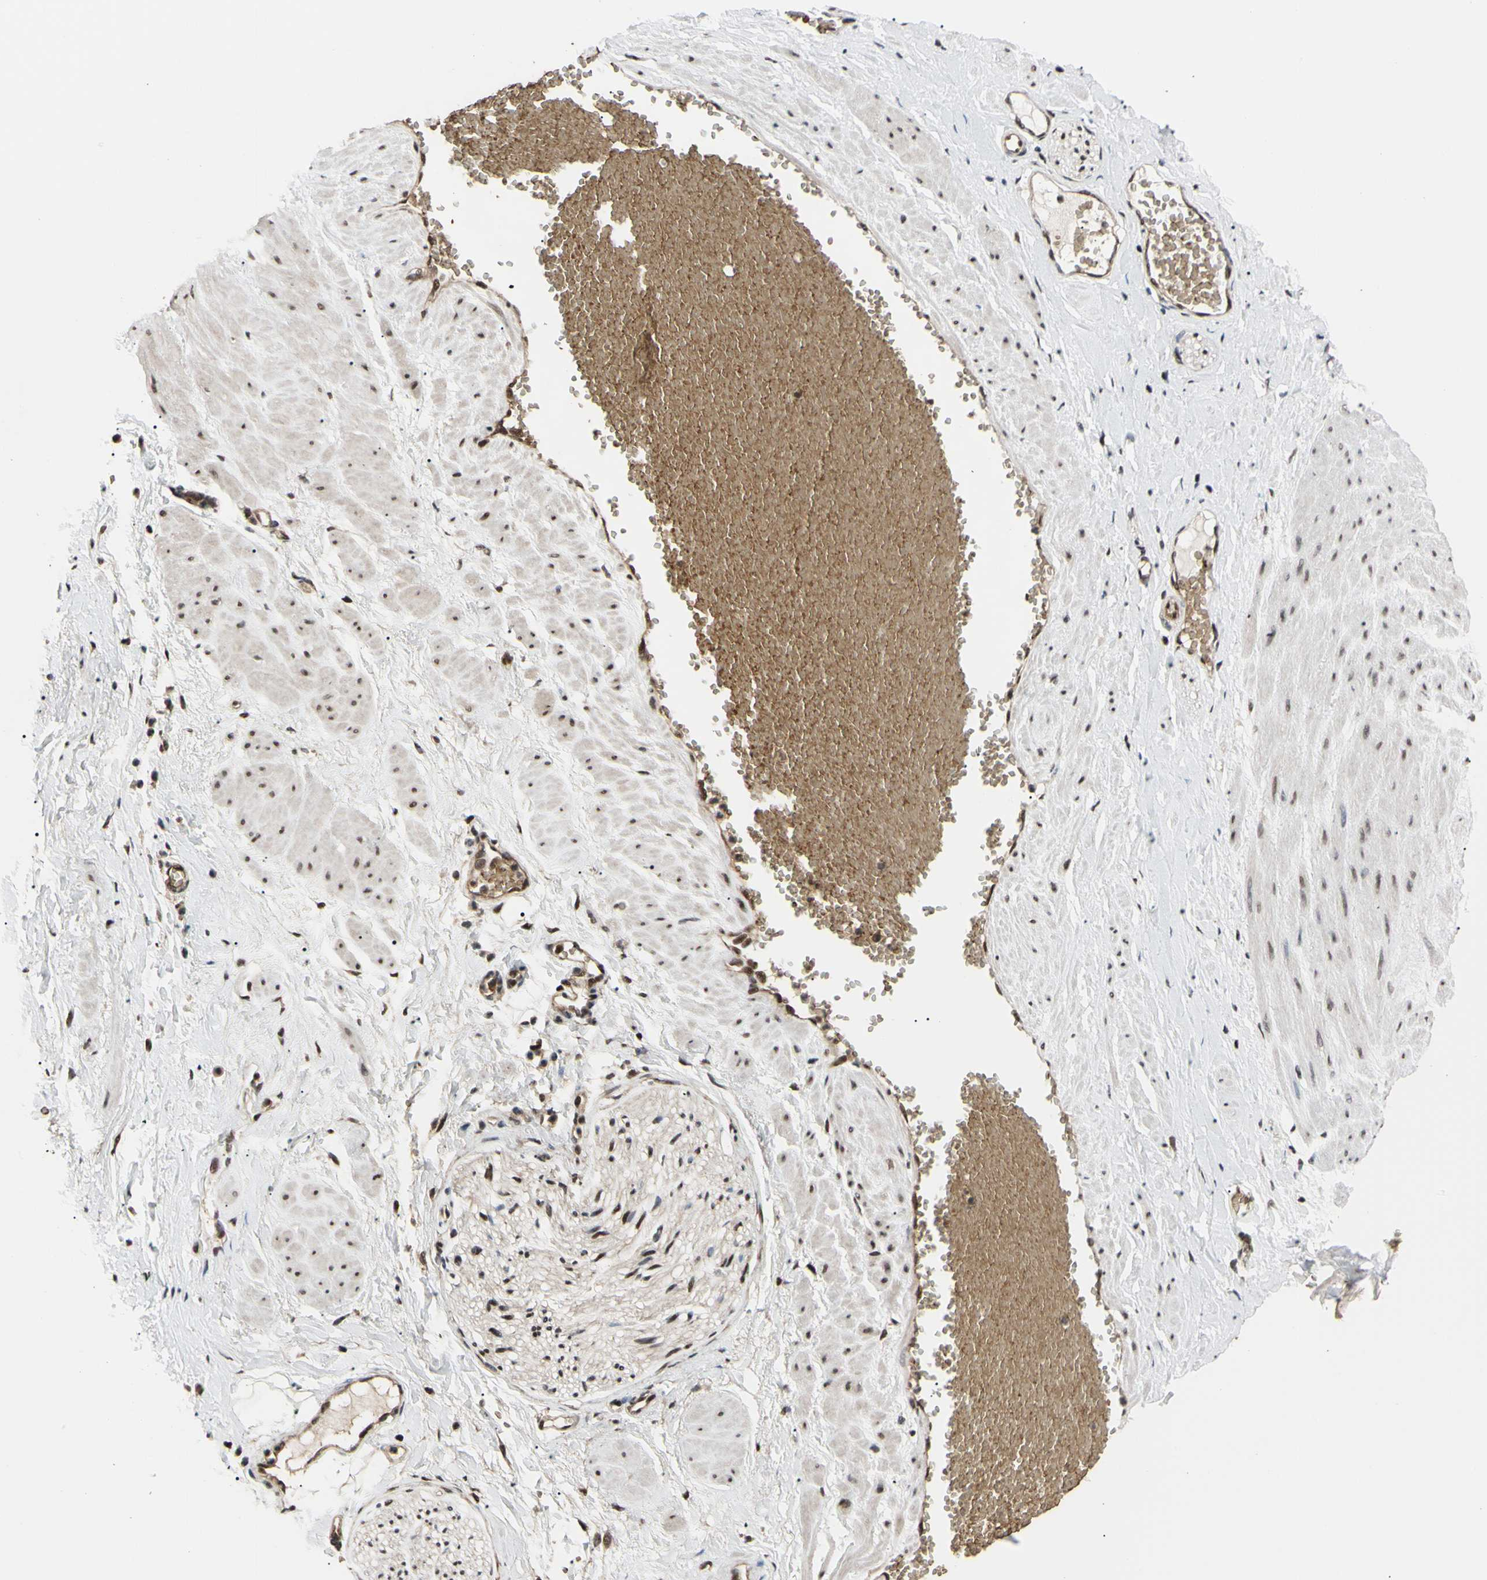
{"staining": {"intensity": "moderate", "quantity": "25%-75%", "location": "cytoplasmic/membranous"}, "tissue": "adipose tissue", "cell_type": "Adipocytes", "image_type": "normal", "snomed": [{"axis": "morphology", "description": "Normal tissue, NOS"}, {"axis": "topography", "description": "Soft tissue"}, {"axis": "topography", "description": "Vascular tissue"}], "caption": "IHC of unremarkable adipose tissue demonstrates medium levels of moderate cytoplasmic/membranous expression in approximately 25%-75% of adipocytes. (IHC, brightfield microscopy, high magnification).", "gene": "THAP12", "patient": {"sex": "female", "age": 35}}